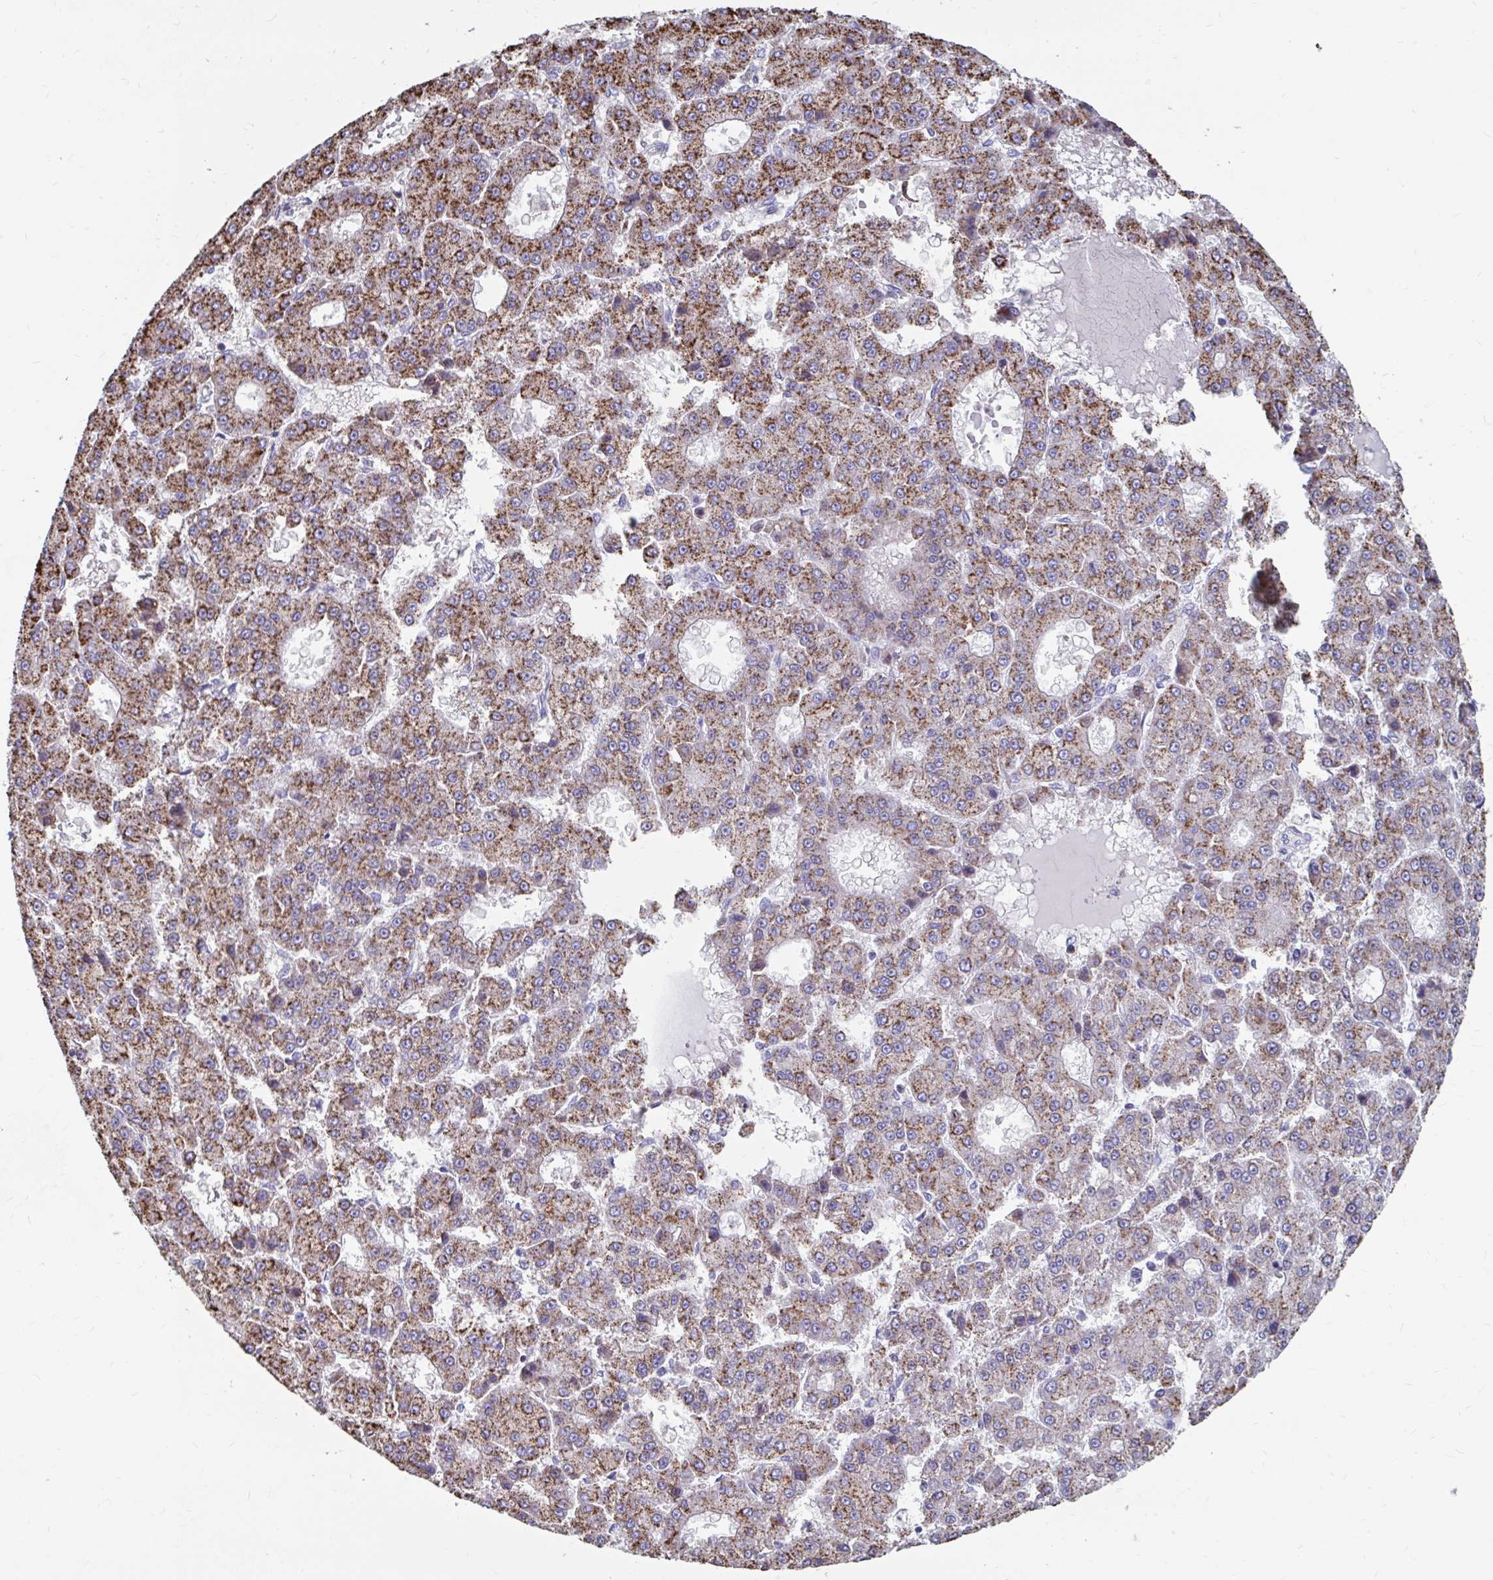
{"staining": {"intensity": "strong", "quantity": ">75%", "location": "cytoplasmic/membranous"}, "tissue": "liver cancer", "cell_type": "Tumor cells", "image_type": "cancer", "snomed": [{"axis": "morphology", "description": "Carcinoma, Hepatocellular, NOS"}, {"axis": "topography", "description": "Liver"}], "caption": "Human liver cancer stained with a brown dye exhibits strong cytoplasmic/membranous positive staining in about >75% of tumor cells.", "gene": "FKBP2", "patient": {"sex": "male", "age": 70}}